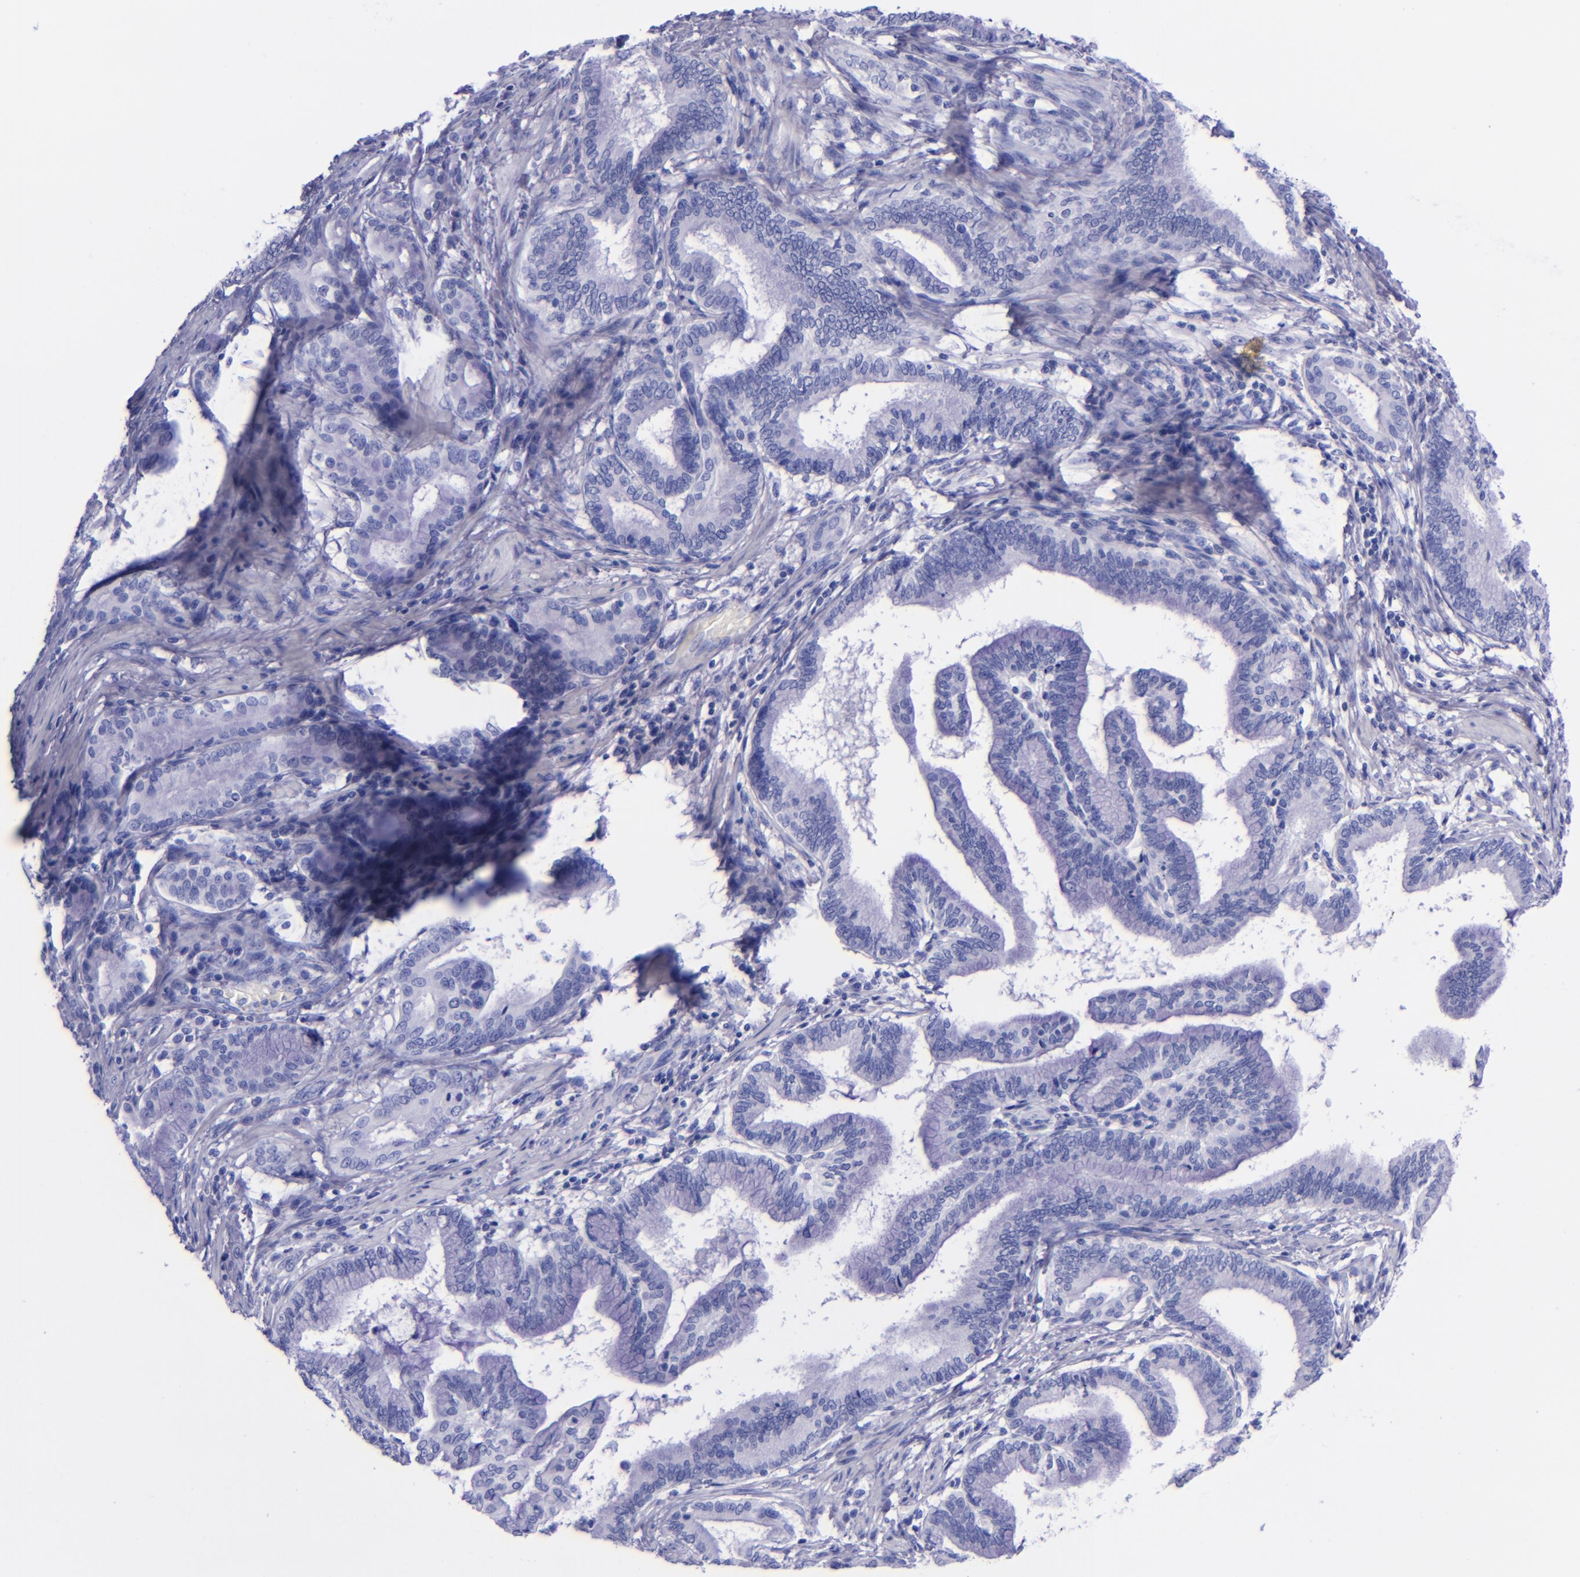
{"staining": {"intensity": "negative", "quantity": "none", "location": "none"}, "tissue": "pancreatic cancer", "cell_type": "Tumor cells", "image_type": "cancer", "snomed": [{"axis": "morphology", "description": "Adenocarcinoma, NOS"}, {"axis": "topography", "description": "Pancreas"}], "caption": "Immunohistochemistry micrograph of pancreatic cancer (adenocarcinoma) stained for a protein (brown), which exhibits no staining in tumor cells. (Immunohistochemistry (ihc), brightfield microscopy, high magnification).", "gene": "LAG3", "patient": {"sex": "female", "age": 64}}